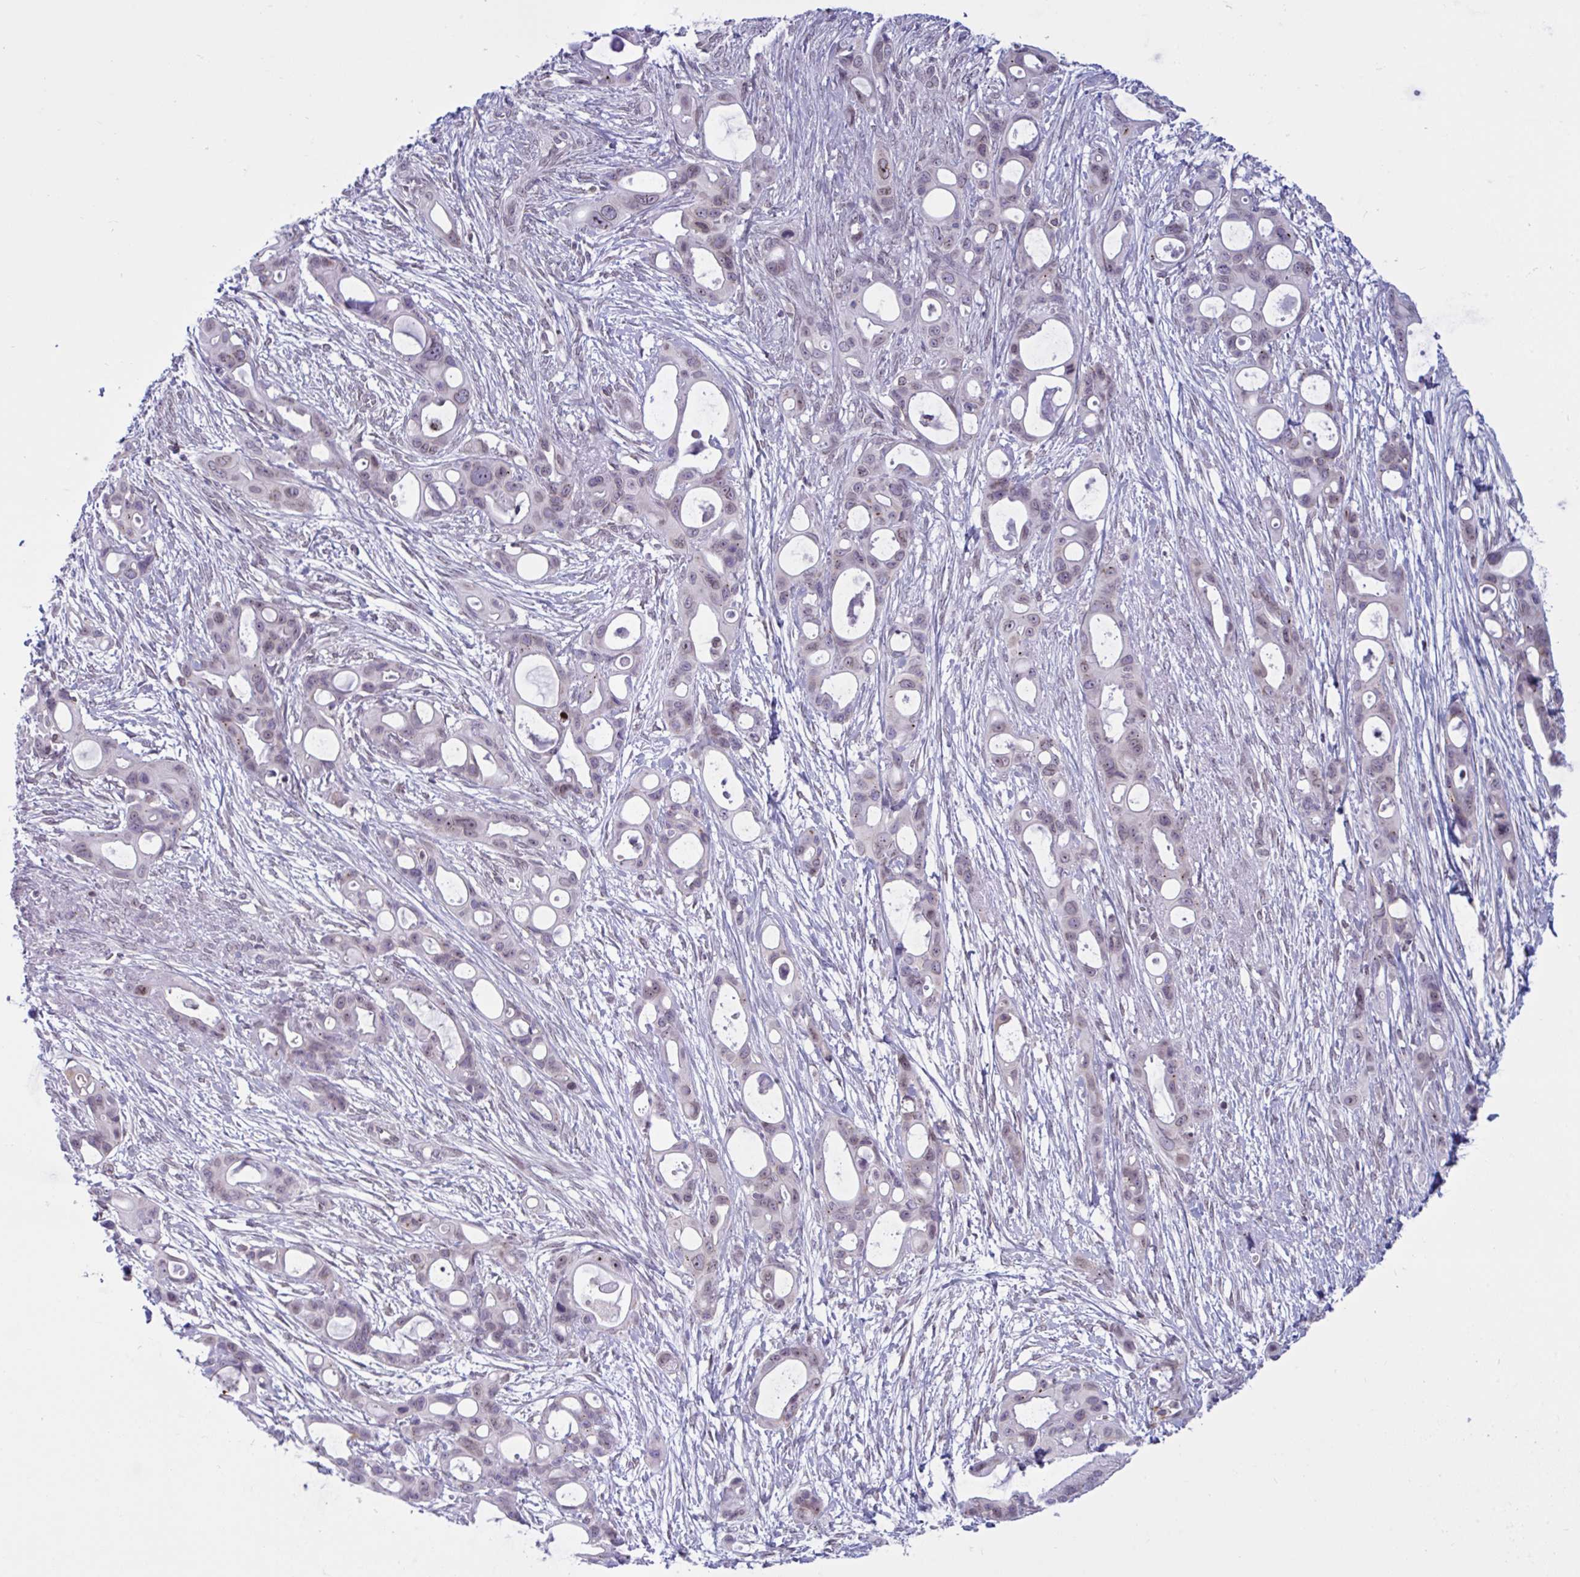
{"staining": {"intensity": "weak", "quantity": ">75%", "location": "nuclear"}, "tissue": "ovarian cancer", "cell_type": "Tumor cells", "image_type": "cancer", "snomed": [{"axis": "morphology", "description": "Cystadenocarcinoma, mucinous, NOS"}, {"axis": "topography", "description": "Ovary"}], "caption": "Immunohistochemical staining of human ovarian cancer shows weak nuclear protein expression in approximately >75% of tumor cells.", "gene": "DOCK11", "patient": {"sex": "female", "age": 70}}